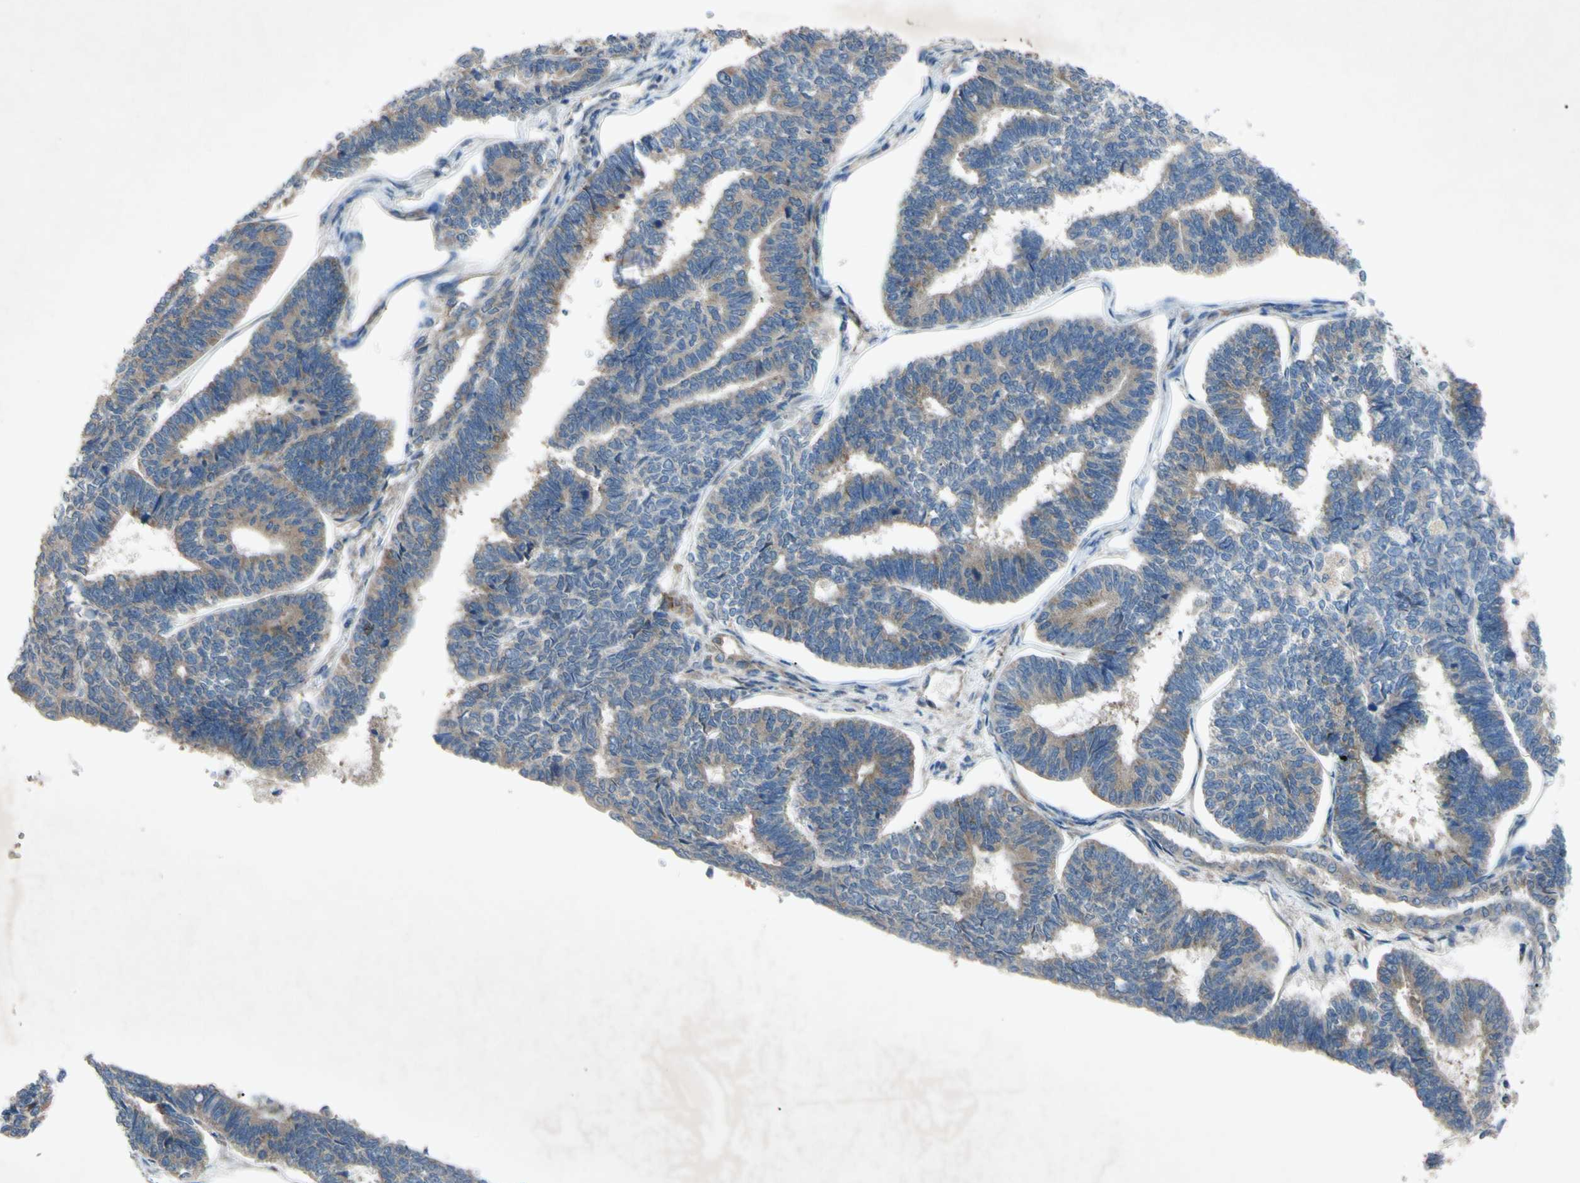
{"staining": {"intensity": "moderate", "quantity": ">75%", "location": "cytoplasmic/membranous"}, "tissue": "endometrial cancer", "cell_type": "Tumor cells", "image_type": "cancer", "snomed": [{"axis": "morphology", "description": "Adenocarcinoma, NOS"}, {"axis": "topography", "description": "Endometrium"}], "caption": "About >75% of tumor cells in adenocarcinoma (endometrial) reveal moderate cytoplasmic/membranous protein positivity as visualized by brown immunohistochemical staining.", "gene": "HILPDA", "patient": {"sex": "female", "age": 70}}